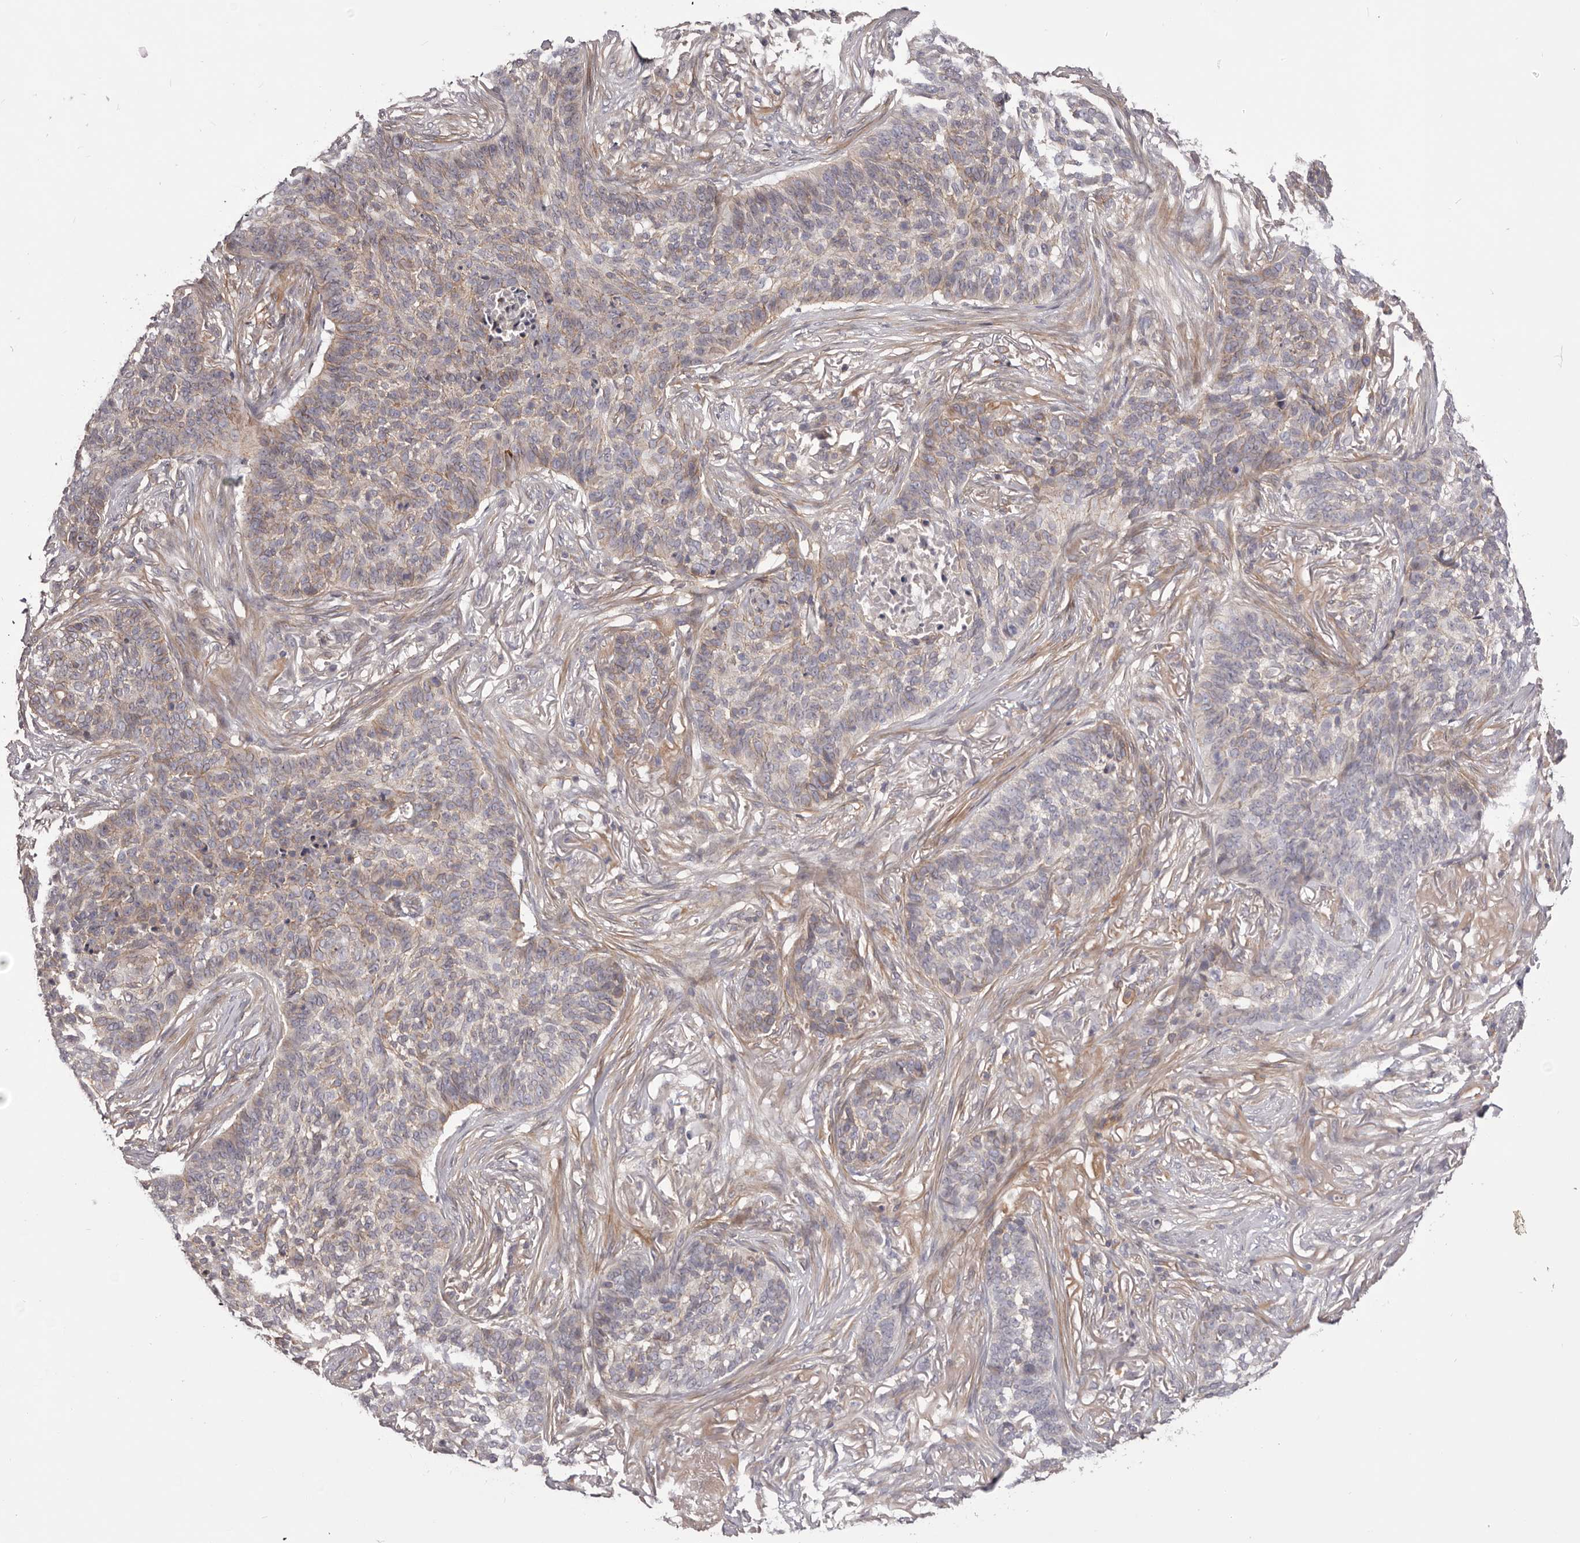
{"staining": {"intensity": "negative", "quantity": "none", "location": "none"}, "tissue": "skin cancer", "cell_type": "Tumor cells", "image_type": "cancer", "snomed": [{"axis": "morphology", "description": "Basal cell carcinoma"}, {"axis": "topography", "description": "Skin"}], "caption": "There is no significant expression in tumor cells of skin basal cell carcinoma.", "gene": "DMRT2", "patient": {"sex": "male", "age": 85}}